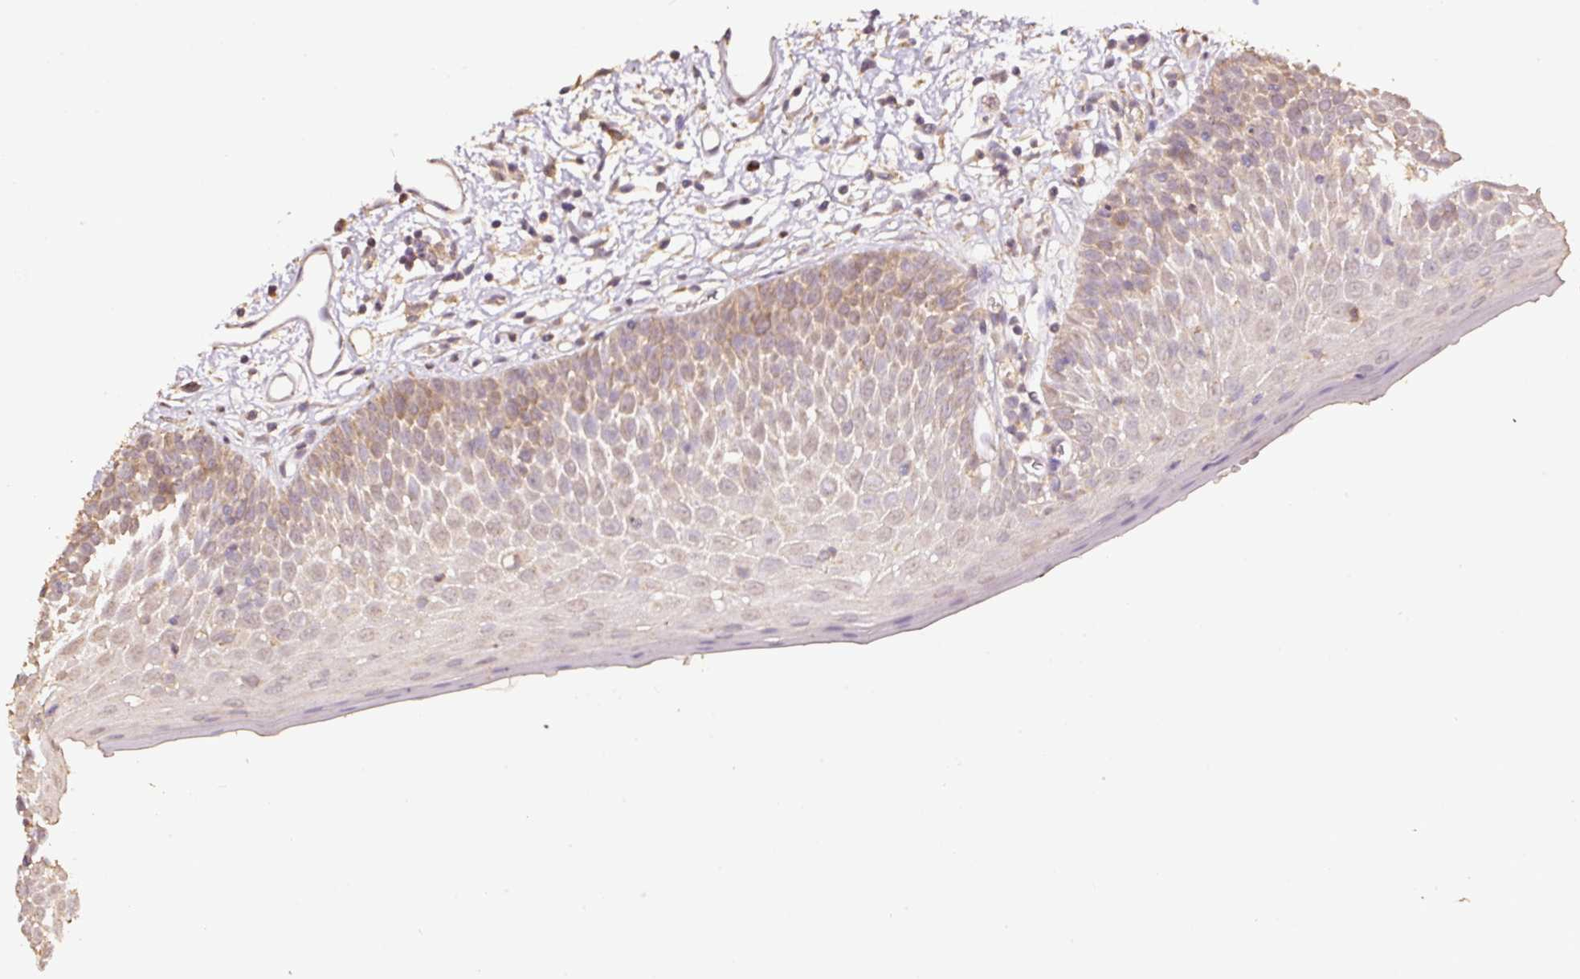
{"staining": {"intensity": "moderate", "quantity": "<25%", "location": "cytoplasmic/membranous"}, "tissue": "oral mucosa", "cell_type": "Squamous epithelial cells", "image_type": "normal", "snomed": [{"axis": "morphology", "description": "Normal tissue, NOS"}, {"axis": "morphology", "description": "Squamous cell carcinoma, NOS"}, {"axis": "topography", "description": "Oral tissue"}, {"axis": "topography", "description": "Tounge, NOS"}, {"axis": "topography", "description": "Head-Neck"}], "caption": "Protein staining reveals moderate cytoplasmic/membranous expression in about <25% of squamous epithelial cells in unremarkable oral mucosa.", "gene": "HERC2", "patient": {"sex": "male", "age": 76}}